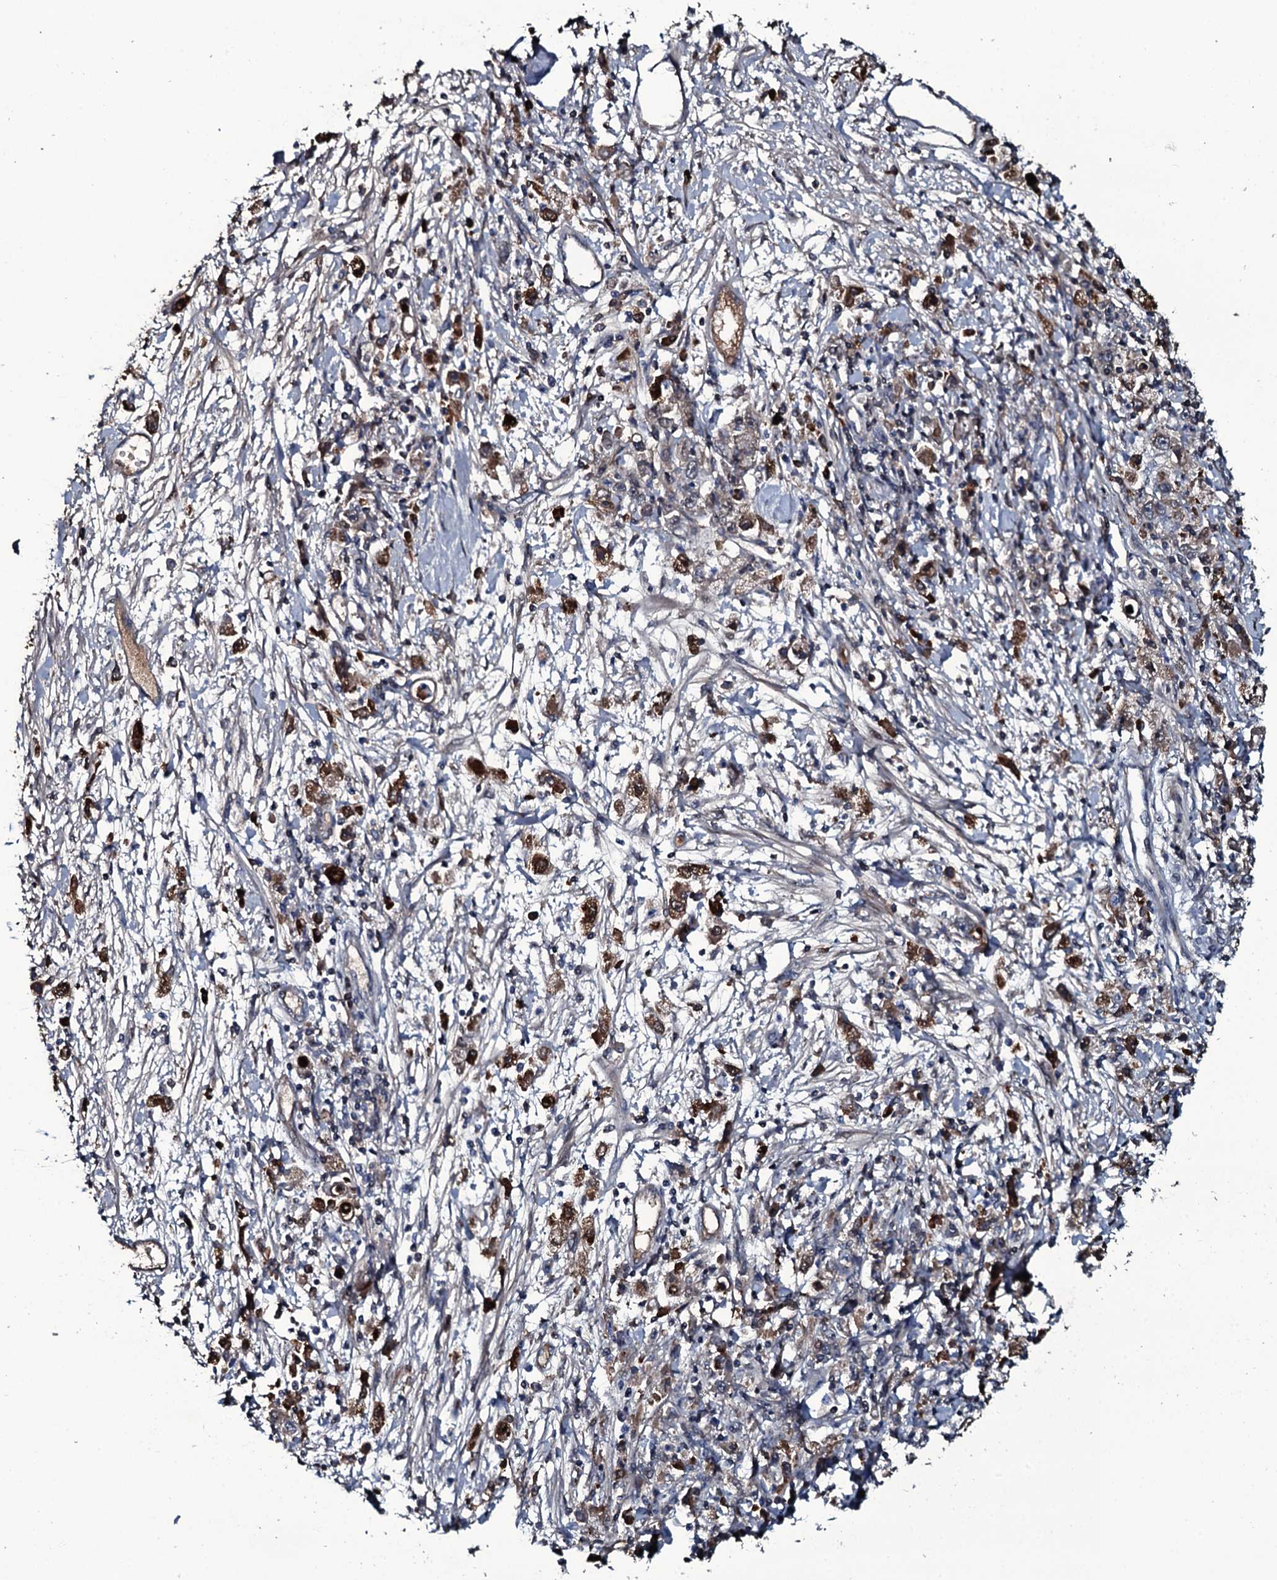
{"staining": {"intensity": "moderate", "quantity": "25%-75%", "location": "cytoplasmic/membranous"}, "tissue": "stomach cancer", "cell_type": "Tumor cells", "image_type": "cancer", "snomed": [{"axis": "morphology", "description": "Adenocarcinoma, NOS"}, {"axis": "topography", "description": "Stomach"}], "caption": "Immunohistochemical staining of stomach adenocarcinoma reveals medium levels of moderate cytoplasmic/membranous protein positivity in approximately 25%-75% of tumor cells. (IHC, brightfield microscopy, high magnification).", "gene": "LYG2", "patient": {"sex": "female", "age": 59}}